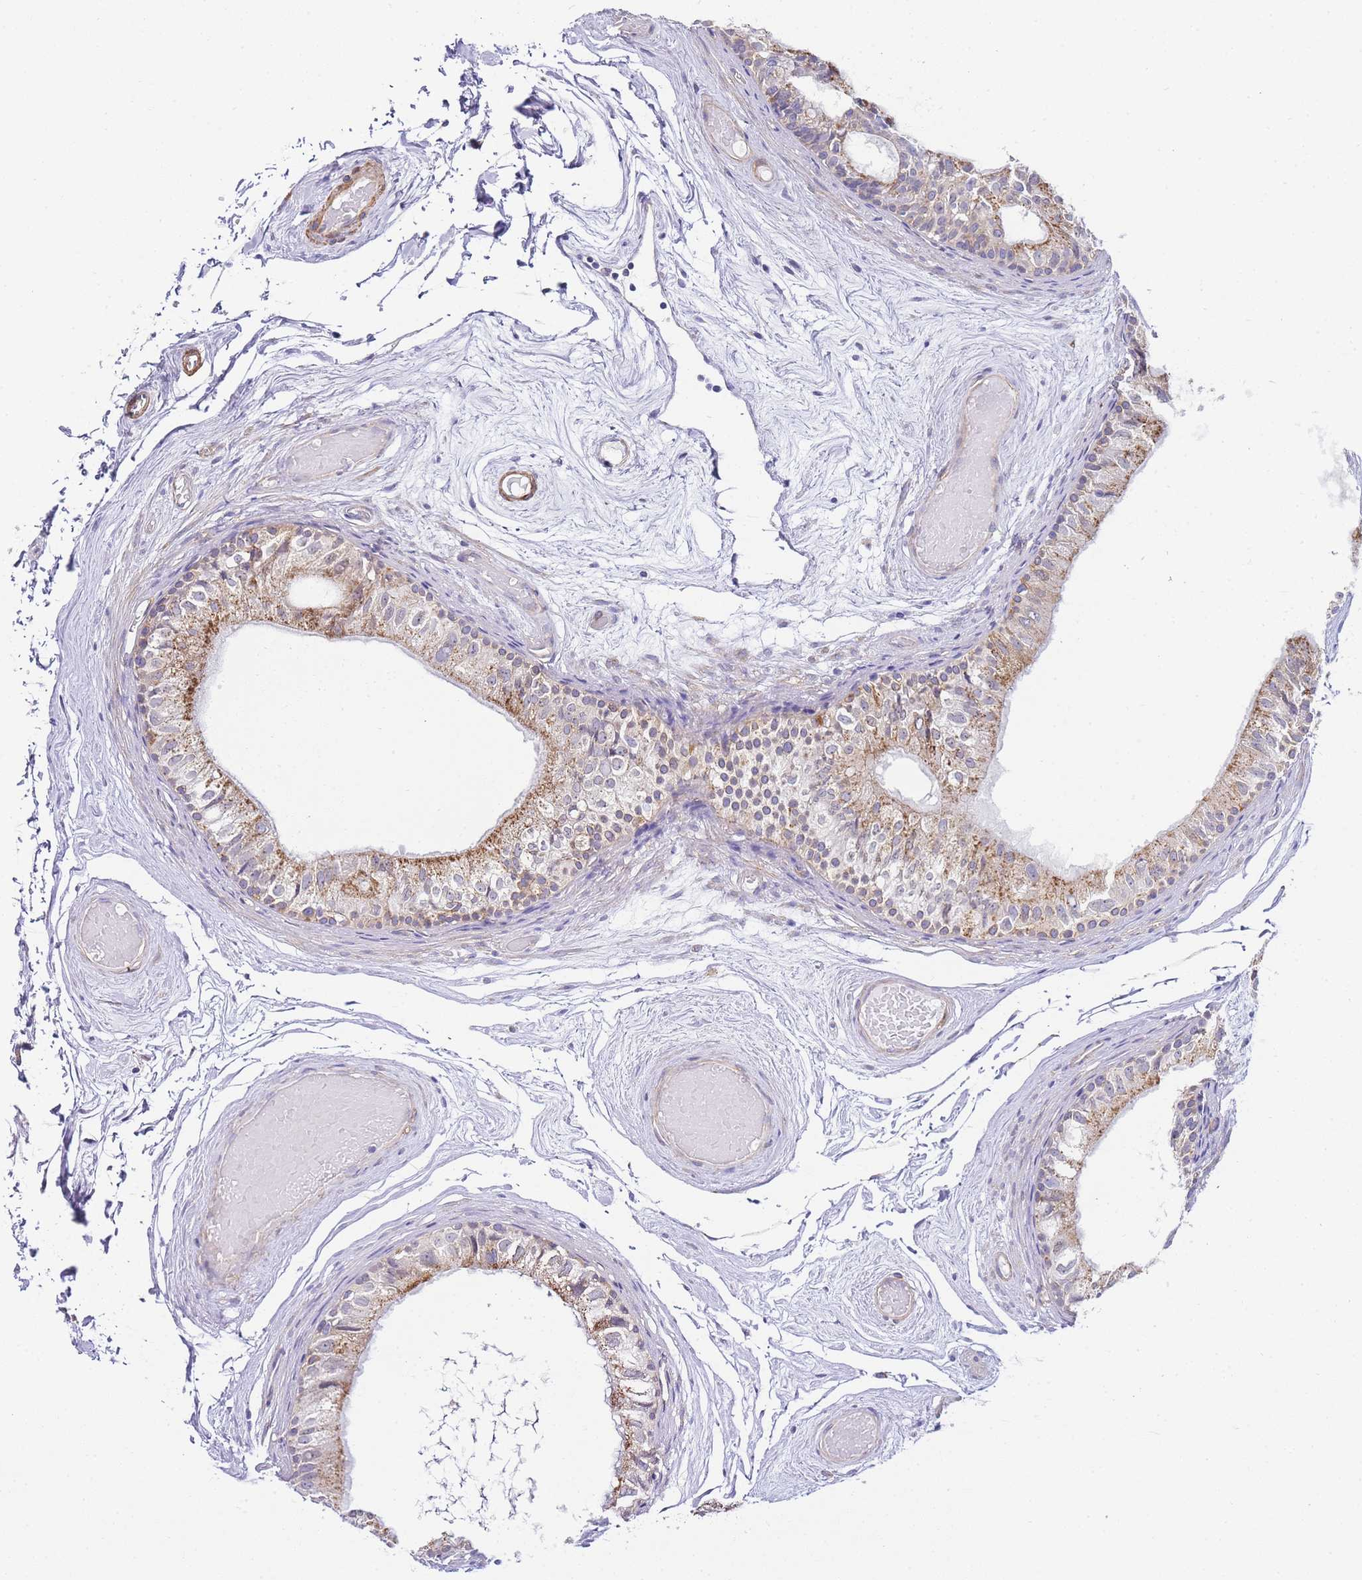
{"staining": {"intensity": "moderate", "quantity": ">75%", "location": "cytoplasmic/membranous"}, "tissue": "epididymis", "cell_type": "Glandular cells", "image_type": "normal", "snomed": [{"axis": "morphology", "description": "Normal tissue, NOS"}, {"axis": "topography", "description": "Epididymis"}], "caption": "Immunohistochemistry (DAB (3,3'-diaminobenzidine)) staining of unremarkable epididymis exhibits moderate cytoplasmic/membranous protein positivity in about >75% of glandular cells.", "gene": "PDCD7", "patient": {"sex": "male", "age": 79}}